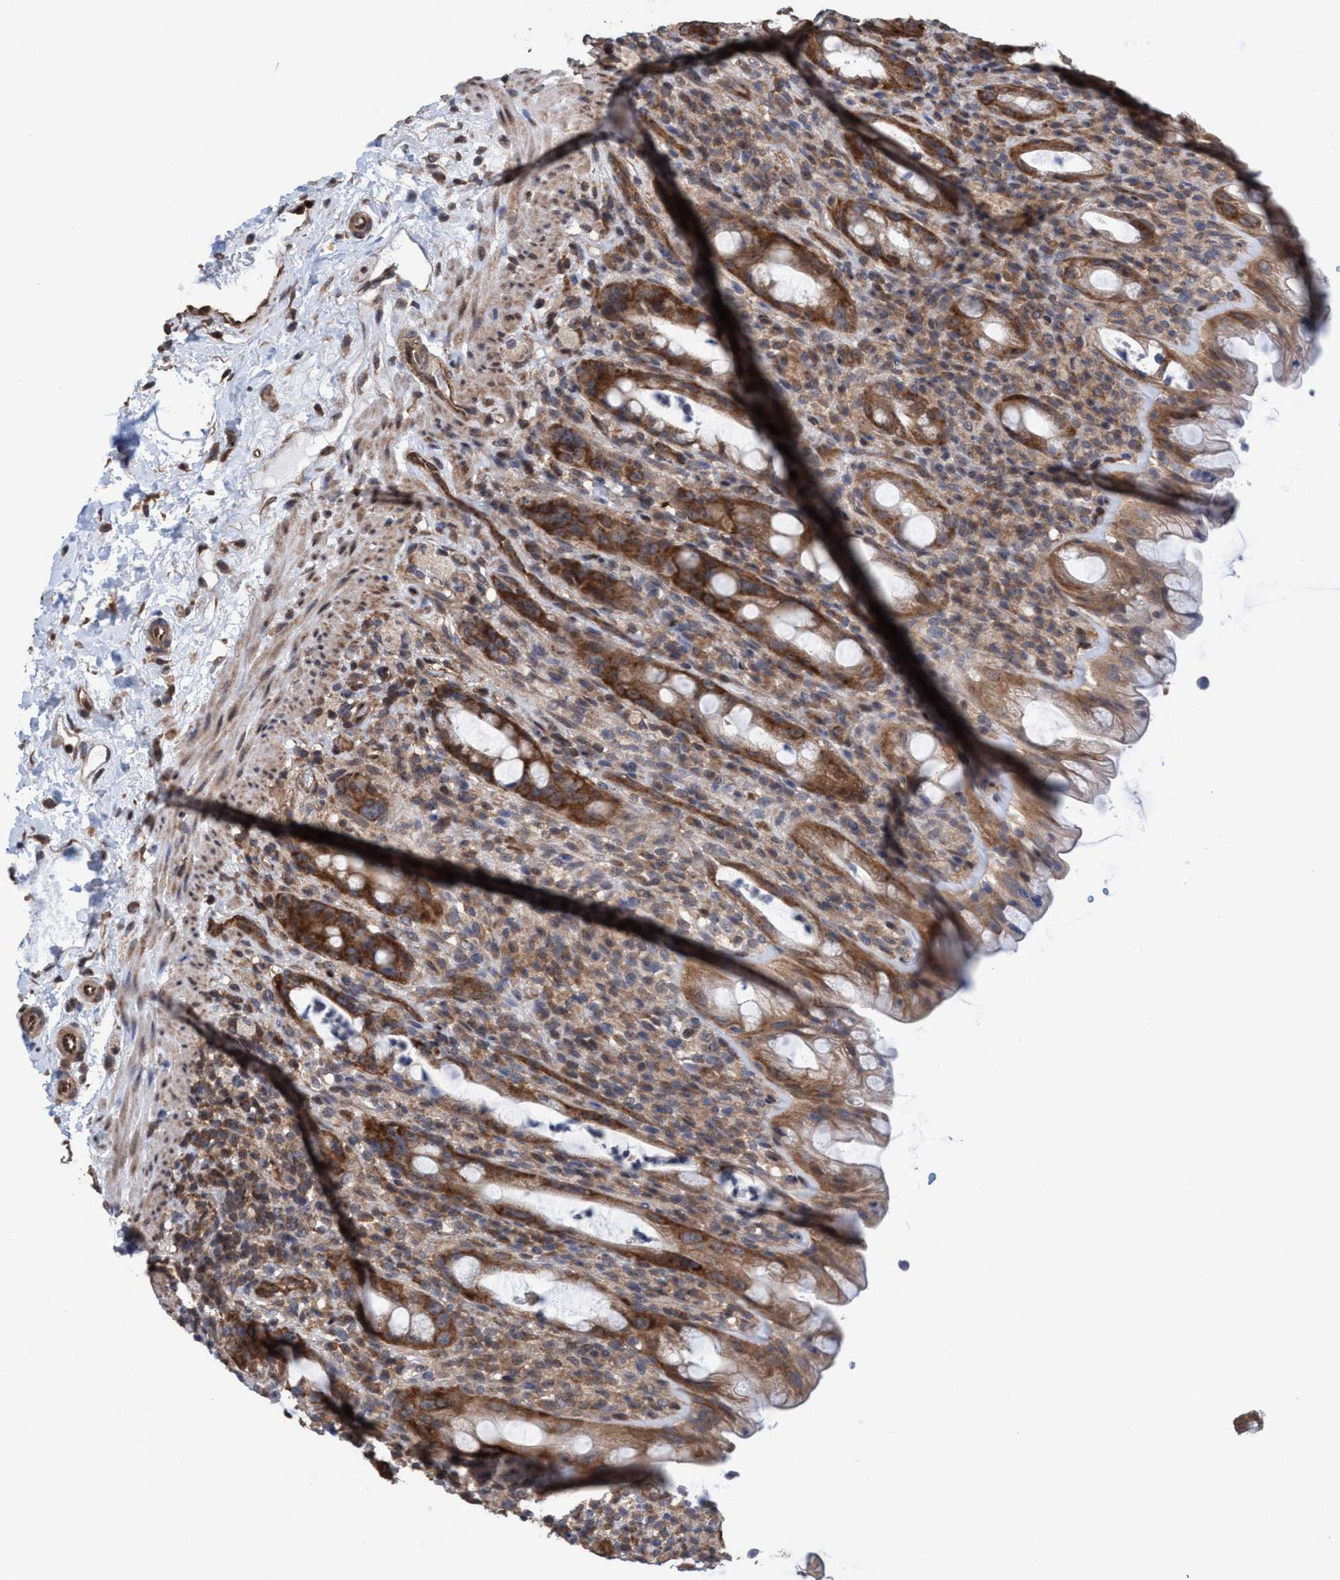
{"staining": {"intensity": "moderate", "quantity": ">75%", "location": "cytoplasmic/membranous"}, "tissue": "rectum", "cell_type": "Glandular cells", "image_type": "normal", "snomed": [{"axis": "morphology", "description": "Normal tissue, NOS"}, {"axis": "topography", "description": "Rectum"}], "caption": "Moderate cytoplasmic/membranous positivity is present in approximately >75% of glandular cells in unremarkable rectum.", "gene": "METAP2", "patient": {"sex": "male", "age": 44}}